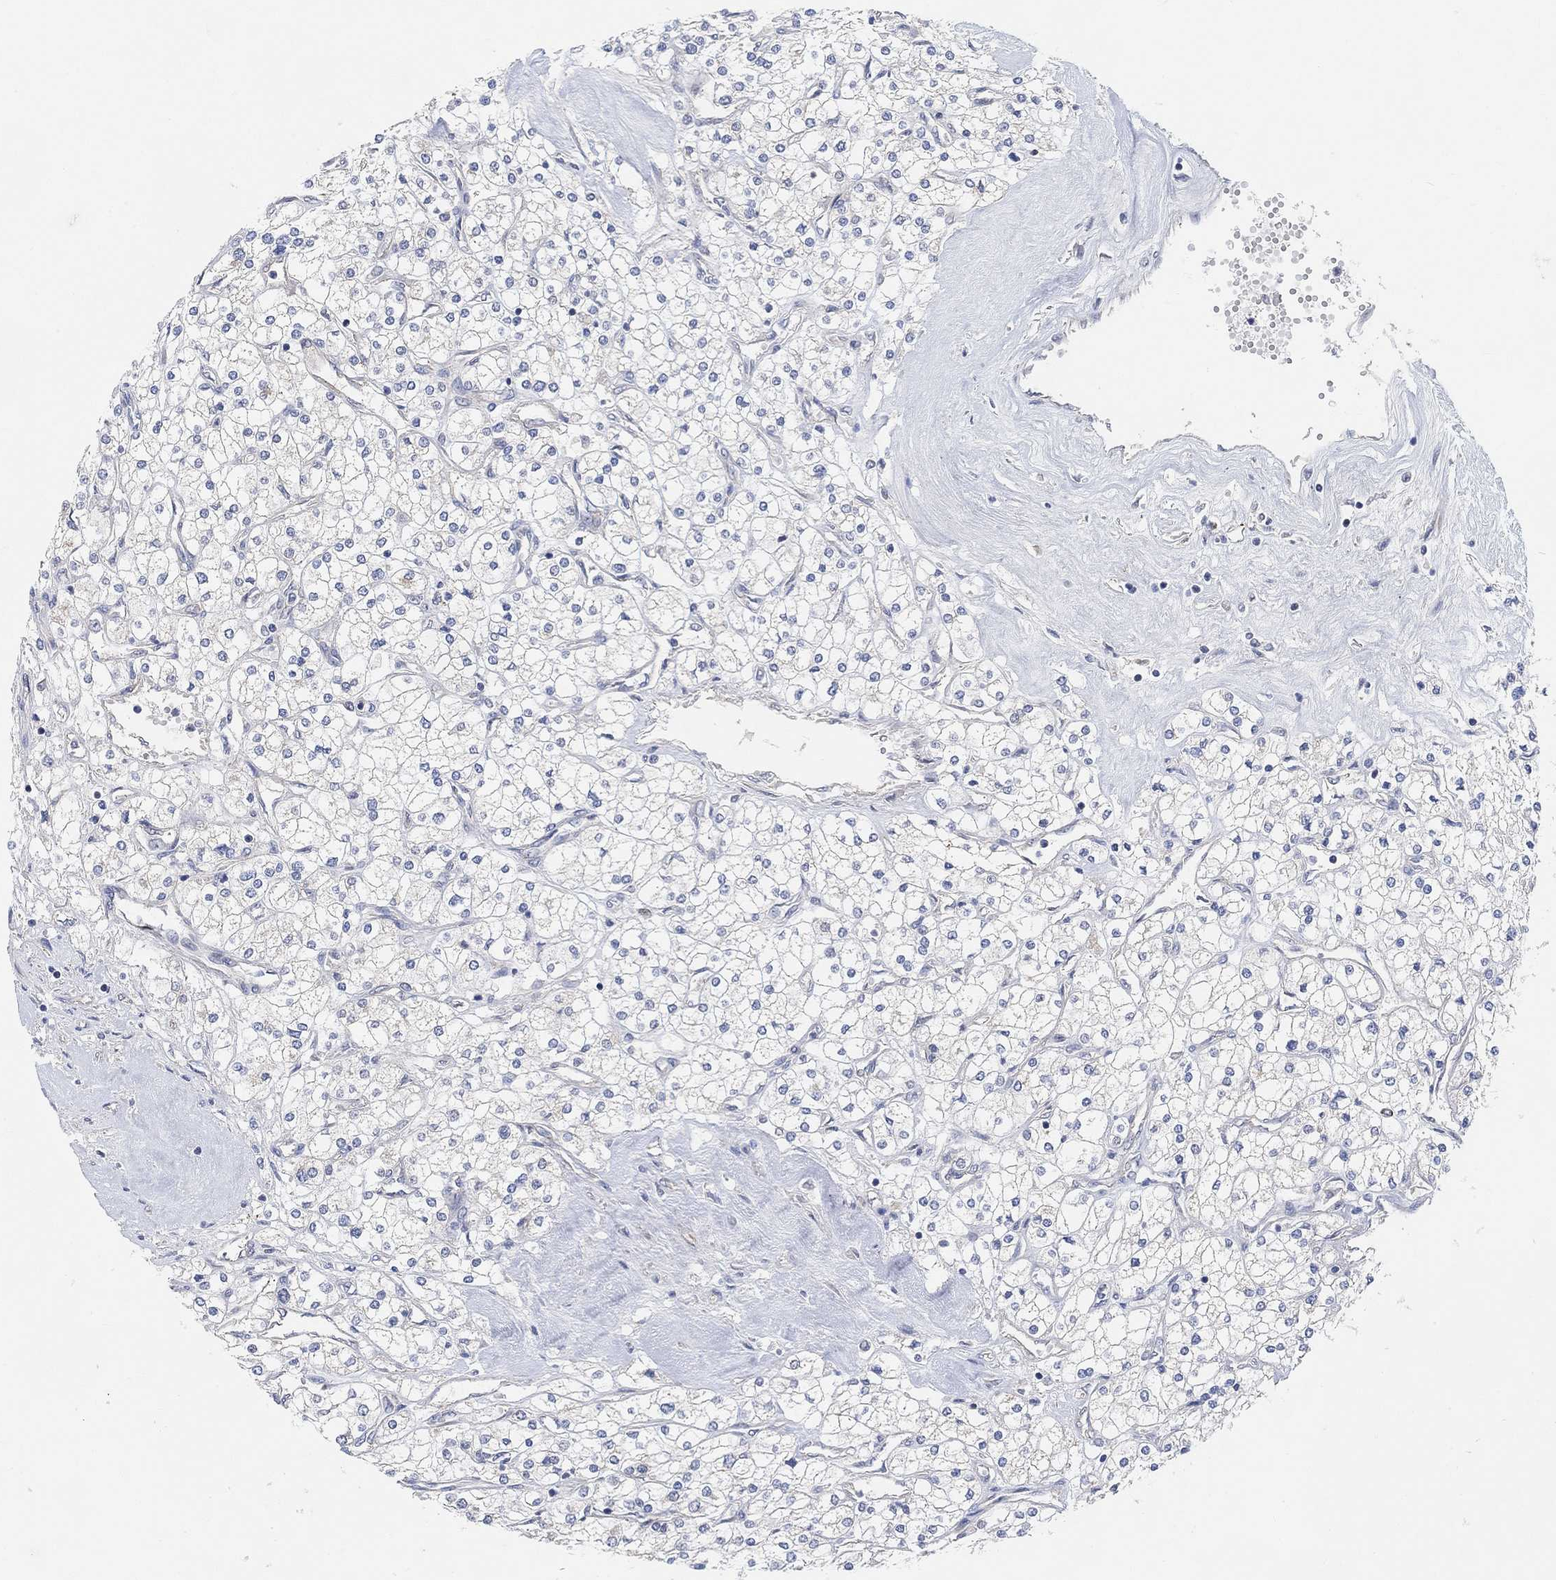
{"staining": {"intensity": "negative", "quantity": "none", "location": "none"}, "tissue": "renal cancer", "cell_type": "Tumor cells", "image_type": "cancer", "snomed": [{"axis": "morphology", "description": "Adenocarcinoma, NOS"}, {"axis": "topography", "description": "Kidney"}], "caption": "This photomicrograph is of renal cancer stained with immunohistochemistry (IHC) to label a protein in brown with the nuclei are counter-stained blue. There is no expression in tumor cells.", "gene": "HCRTR1", "patient": {"sex": "male", "age": 80}}